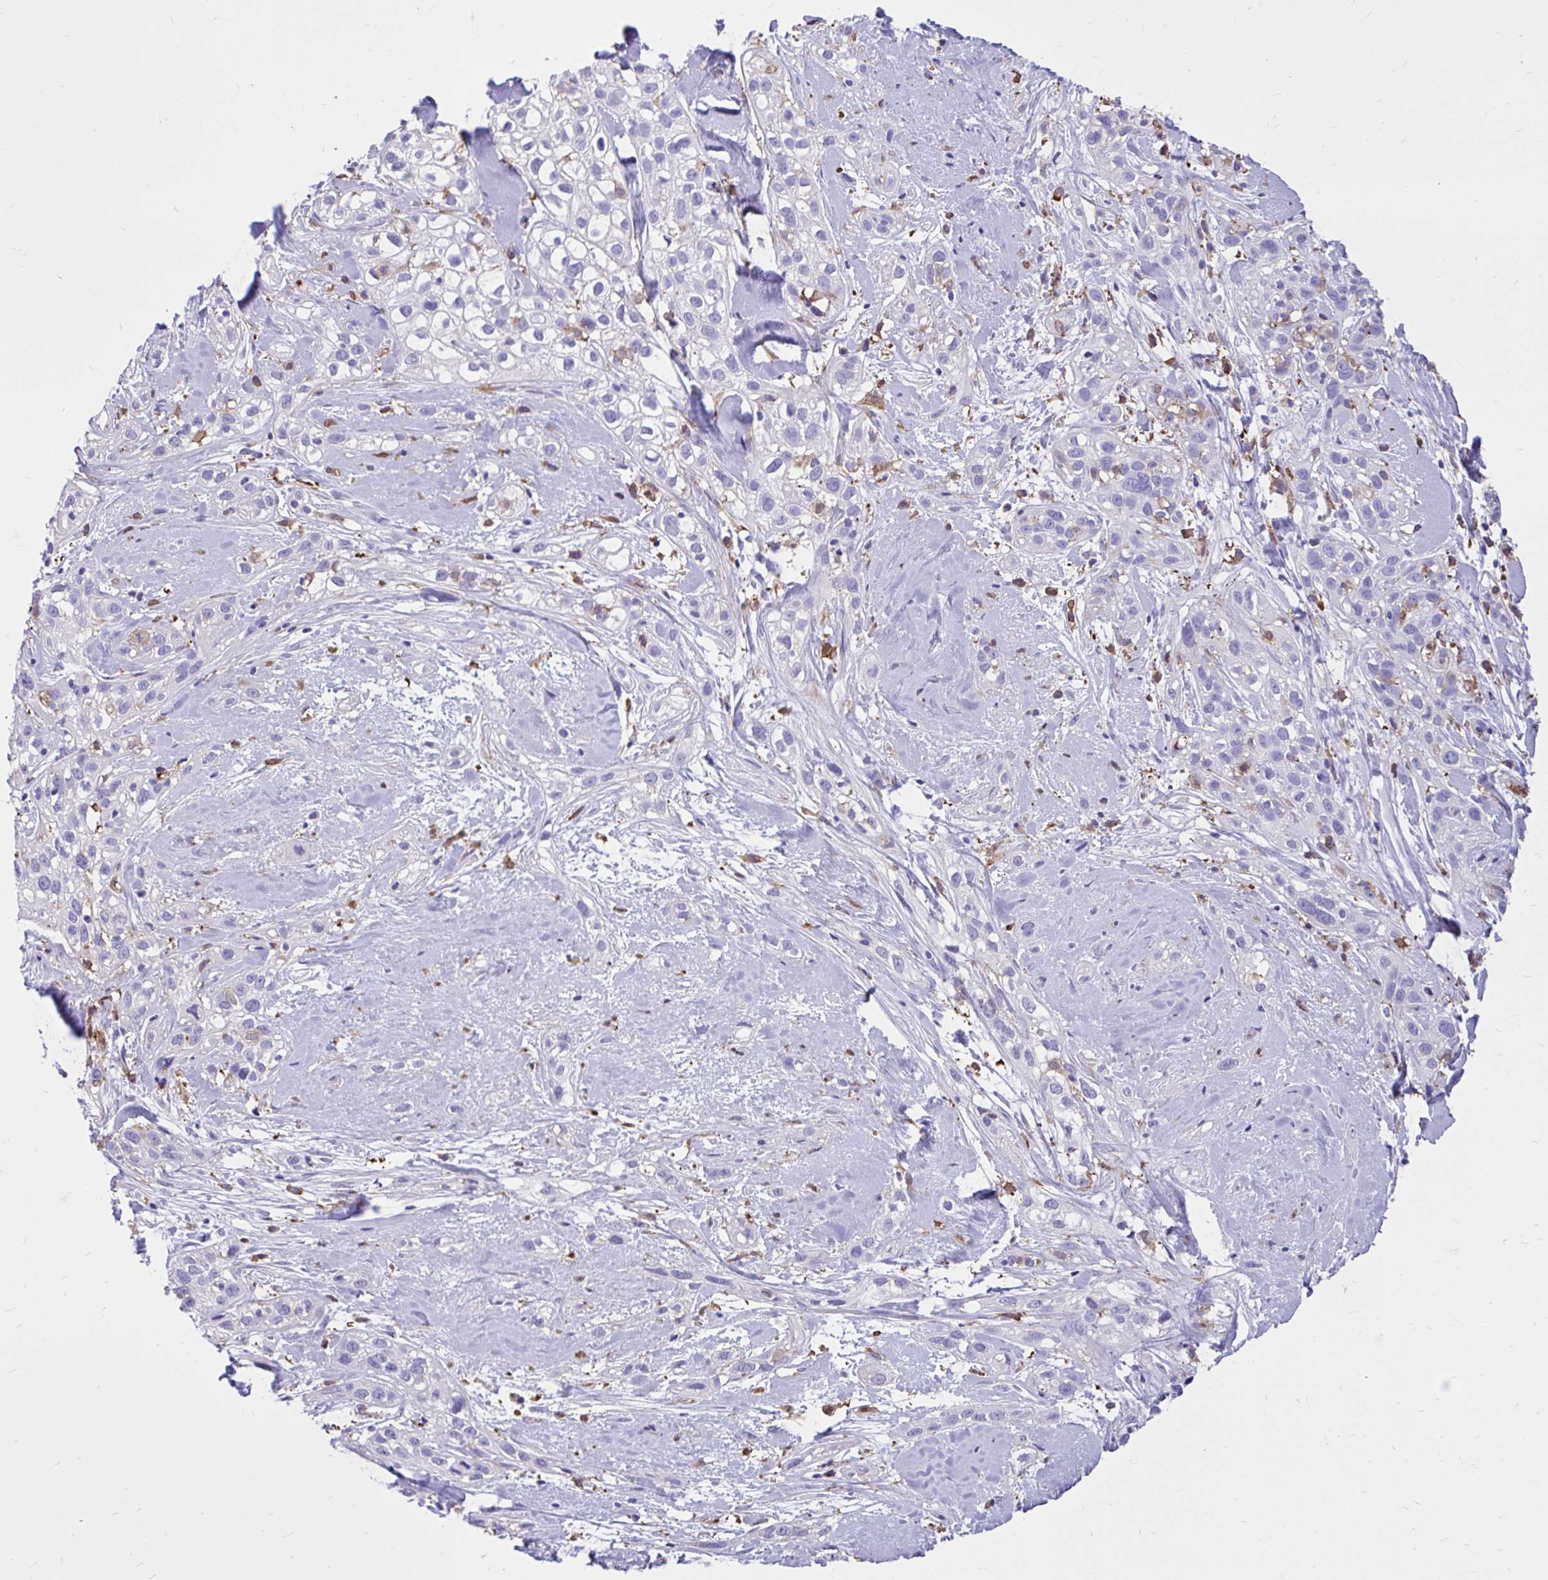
{"staining": {"intensity": "negative", "quantity": "none", "location": "none"}, "tissue": "skin cancer", "cell_type": "Tumor cells", "image_type": "cancer", "snomed": [{"axis": "morphology", "description": "Squamous cell carcinoma, NOS"}, {"axis": "topography", "description": "Skin"}], "caption": "Squamous cell carcinoma (skin) was stained to show a protein in brown. There is no significant staining in tumor cells.", "gene": "TLR7", "patient": {"sex": "male", "age": 82}}